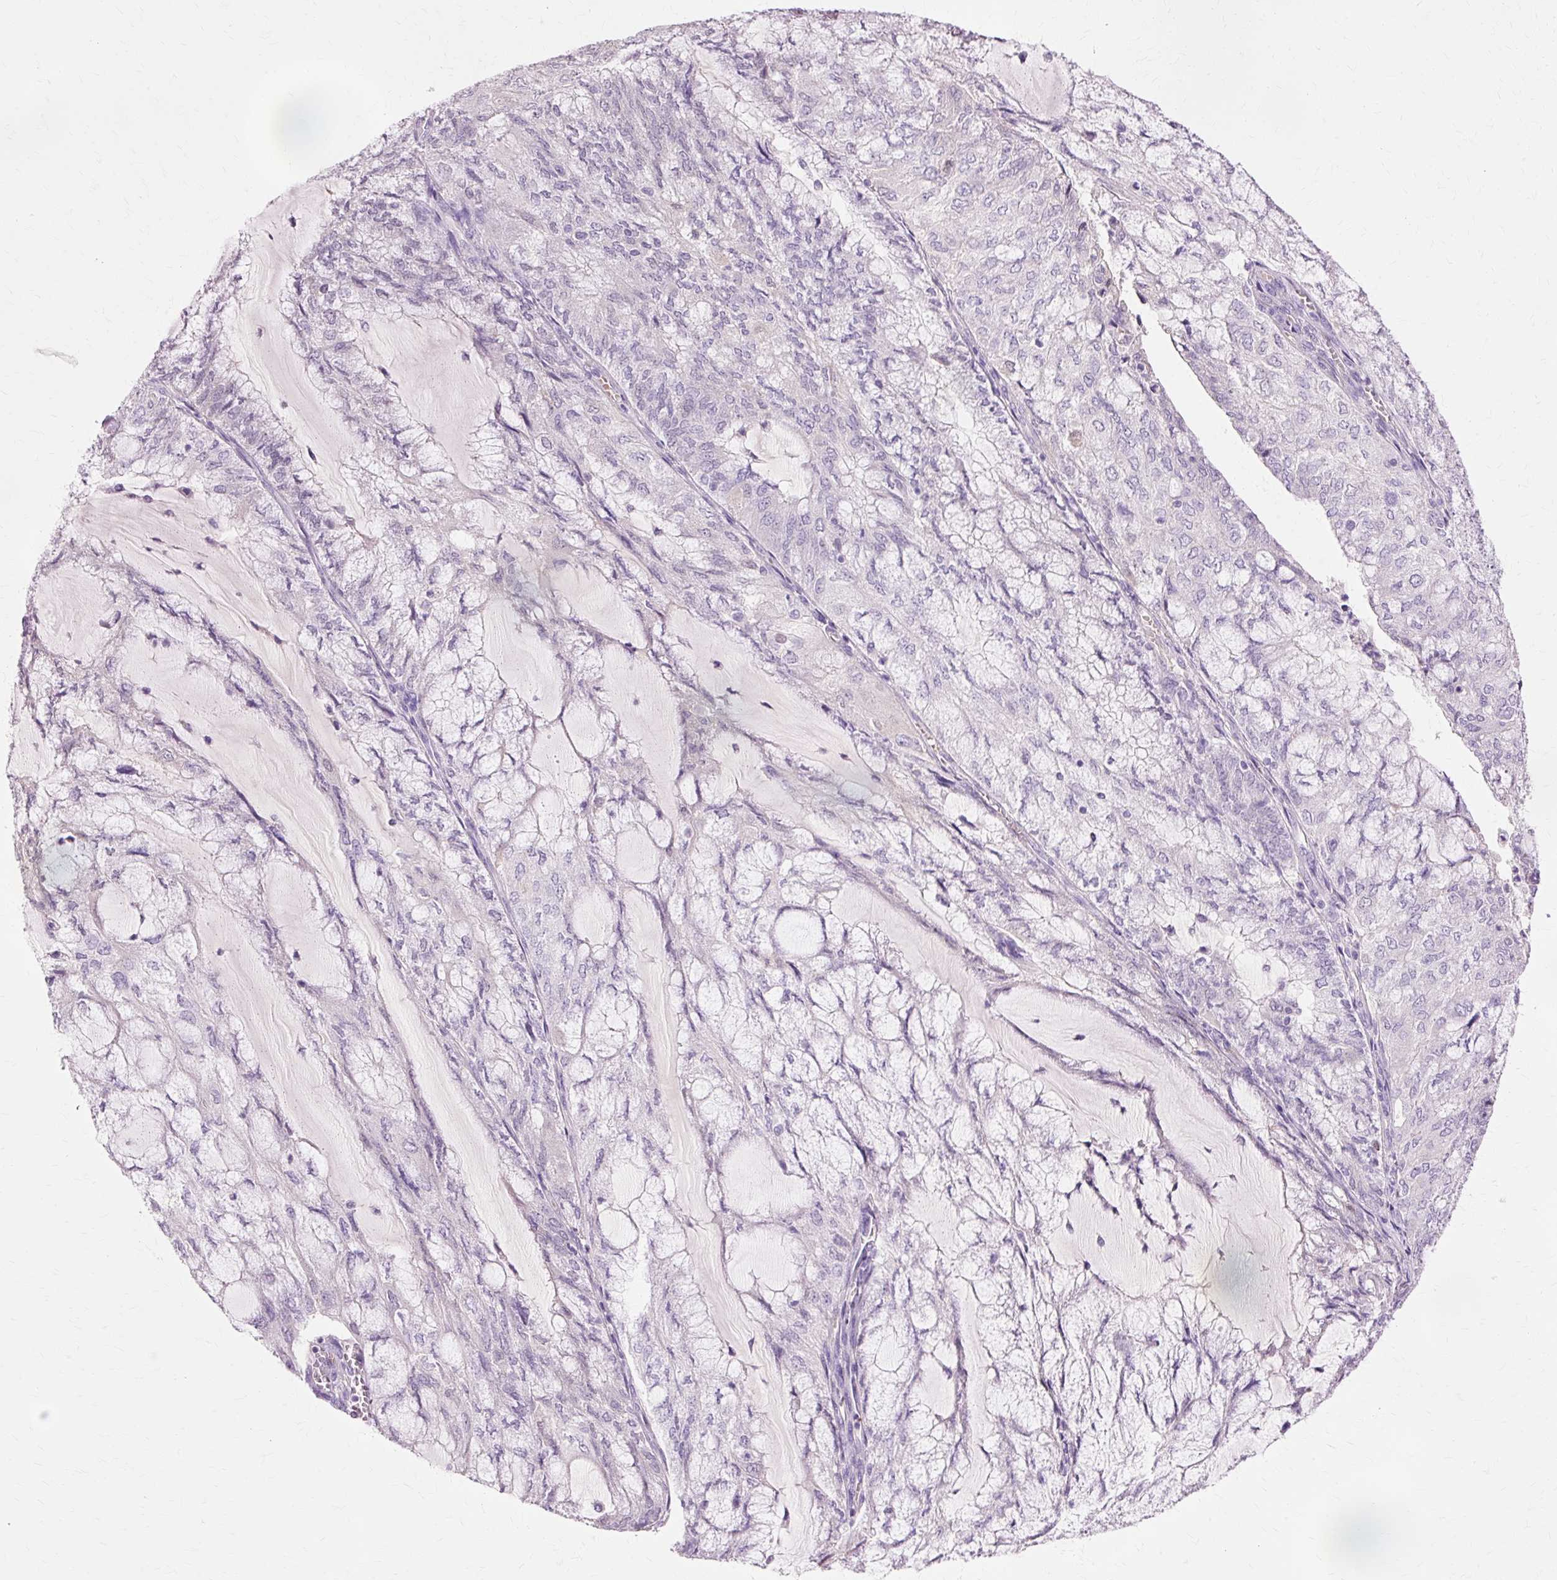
{"staining": {"intensity": "weak", "quantity": "<25%", "location": "nuclear"}, "tissue": "endometrial cancer", "cell_type": "Tumor cells", "image_type": "cancer", "snomed": [{"axis": "morphology", "description": "Adenocarcinoma, NOS"}, {"axis": "topography", "description": "Endometrium"}], "caption": "IHC of human endometrial adenocarcinoma displays no positivity in tumor cells. (DAB immunohistochemistry (IHC) visualized using brightfield microscopy, high magnification).", "gene": "VN1R2", "patient": {"sex": "female", "age": 81}}